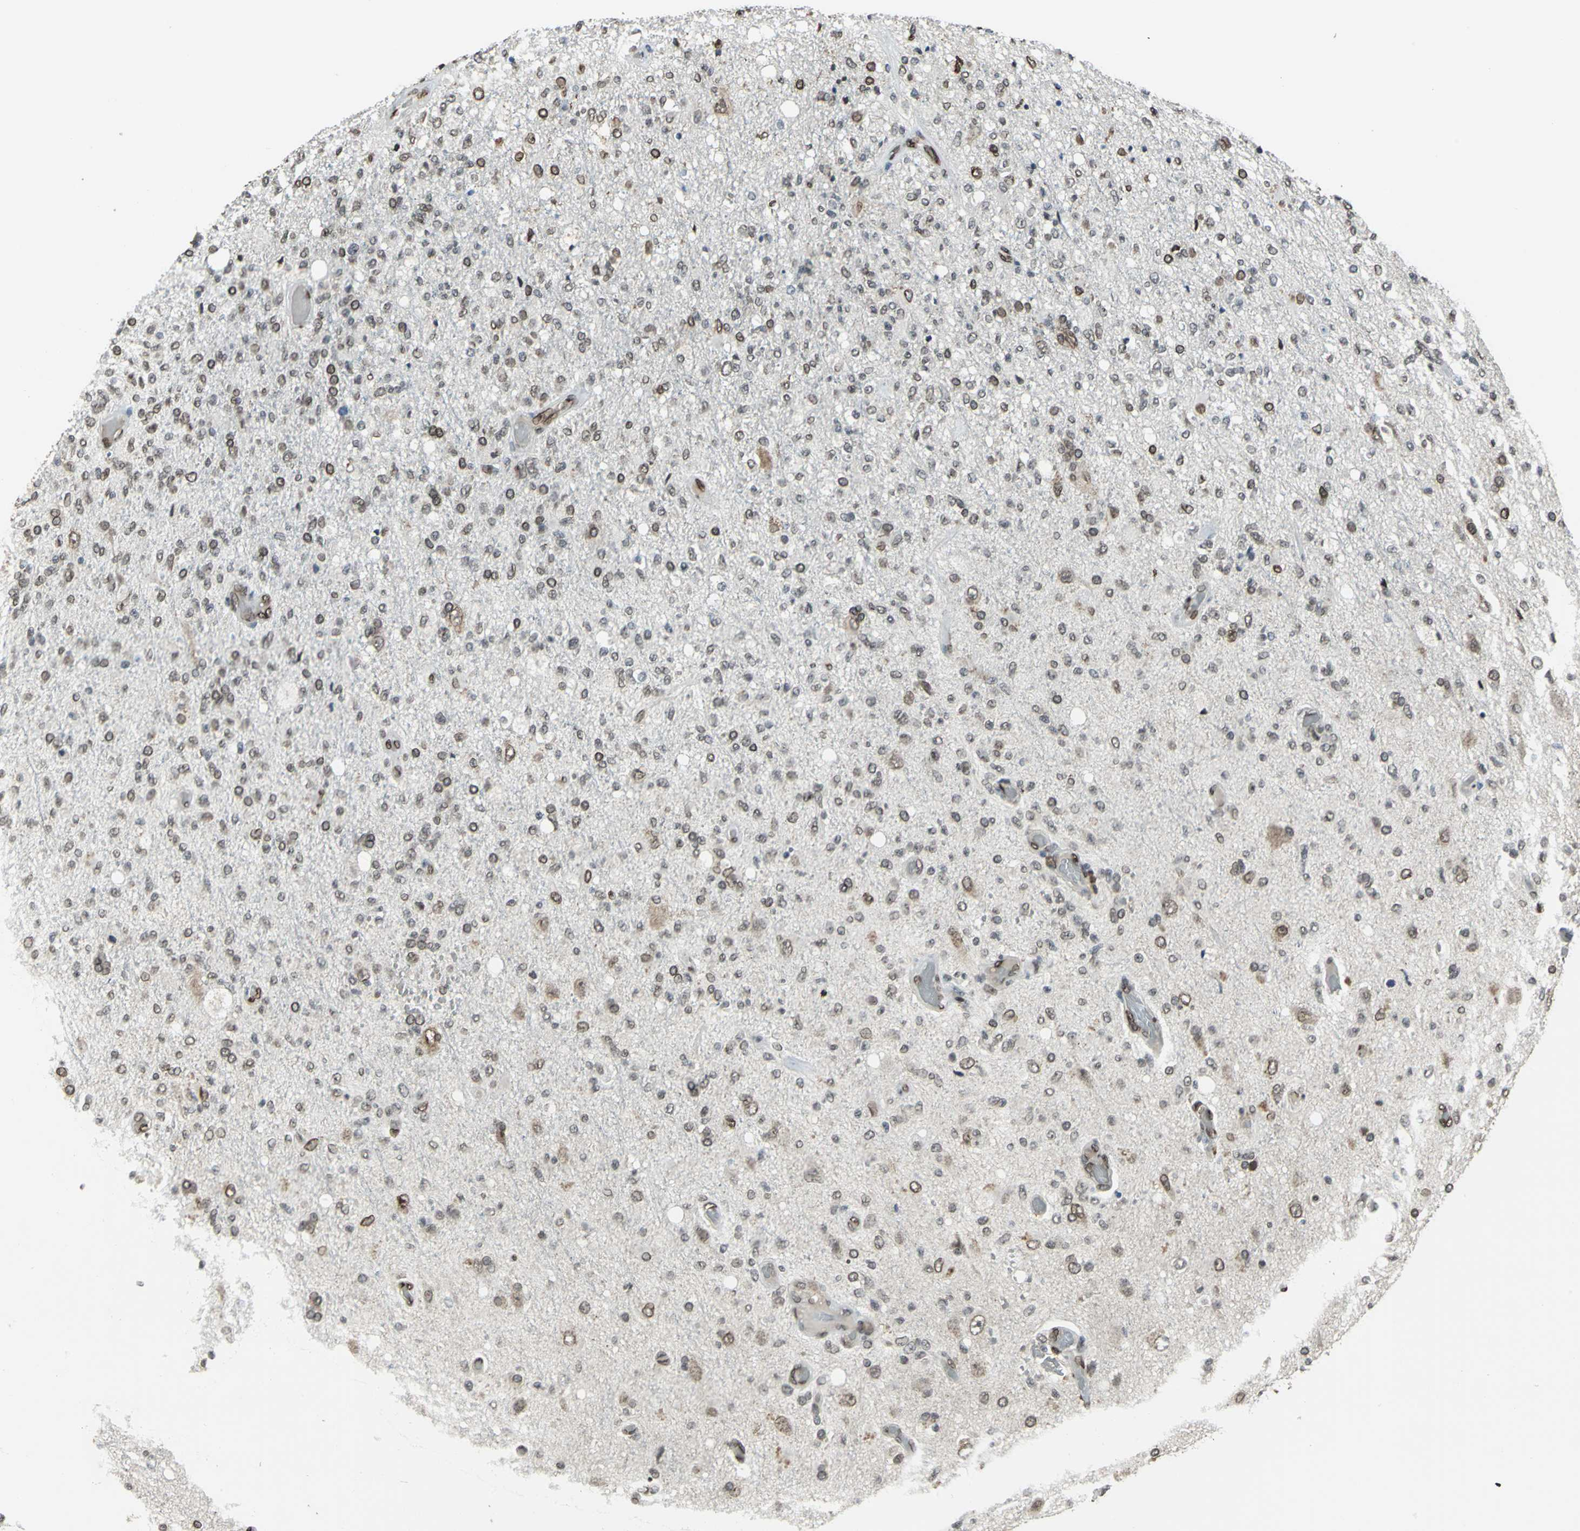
{"staining": {"intensity": "moderate", "quantity": "25%-75%", "location": "cytoplasmic/membranous,nuclear"}, "tissue": "glioma", "cell_type": "Tumor cells", "image_type": "cancer", "snomed": [{"axis": "morphology", "description": "Normal tissue, NOS"}, {"axis": "morphology", "description": "Glioma, malignant, High grade"}, {"axis": "topography", "description": "Cerebral cortex"}], "caption": "A histopathology image of glioma stained for a protein displays moderate cytoplasmic/membranous and nuclear brown staining in tumor cells.", "gene": "ISY1", "patient": {"sex": "male", "age": 77}}